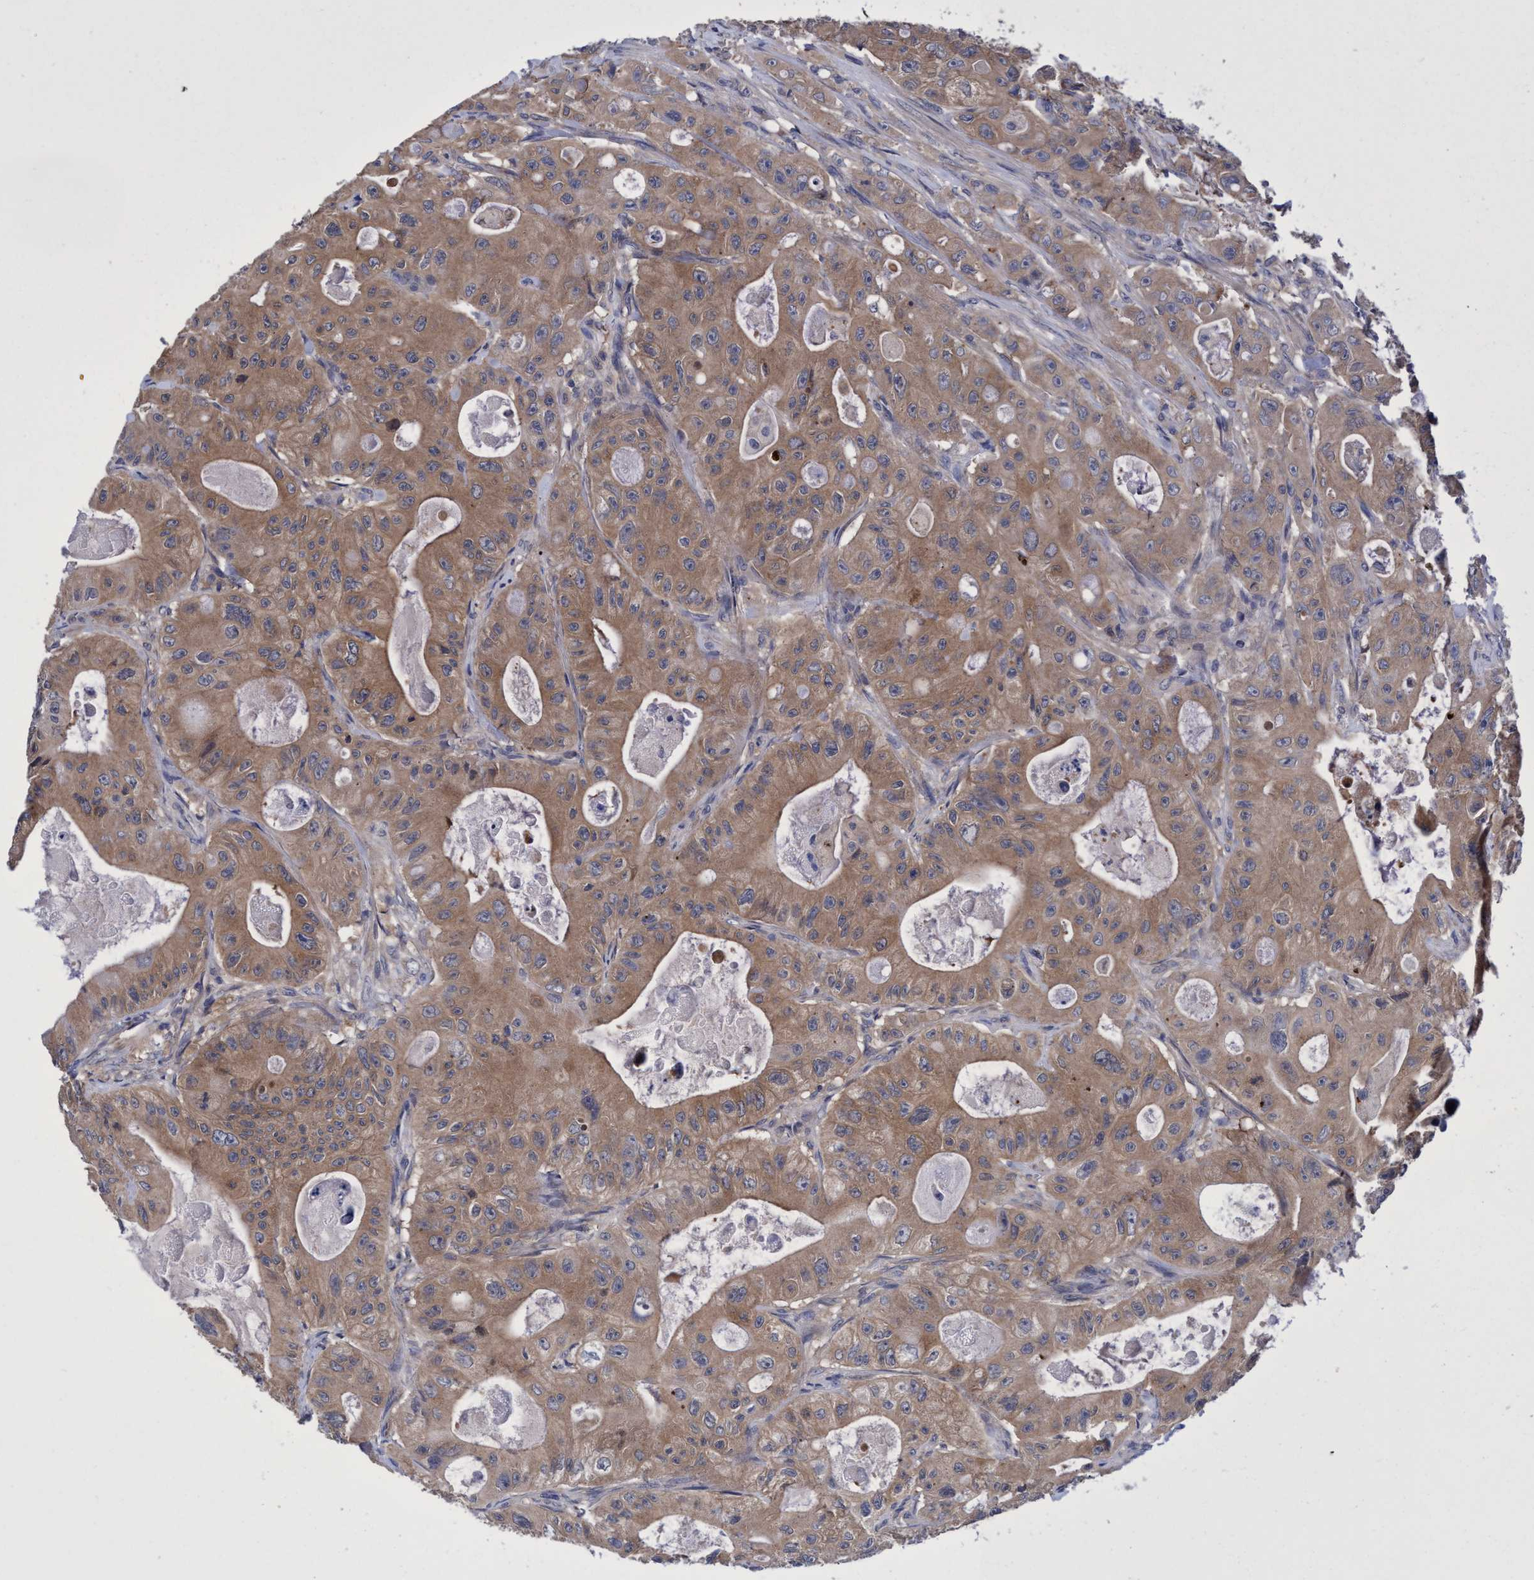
{"staining": {"intensity": "moderate", "quantity": ">75%", "location": "cytoplasmic/membranous"}, "tissue": "colorectal cancer", "cell_type": "Tumor cells", "image_type": "cancer", "snomed": [{"axis": "morphology", "description": "Adenocarcinoma, NOS"}, {"axis": "topography", "description": "Colon"}], "caption": "Protein expression by IHC demonstrates moderate cytoplasmic/membranous expression in approximately >75% of tumor cells in adenocarcinoma (colorectal). The protein of interest is shown in brown color, while the nuclei are stained blue.", "gene": "CALCOCO2", "patient": {"sex": "female", "age": 46}}